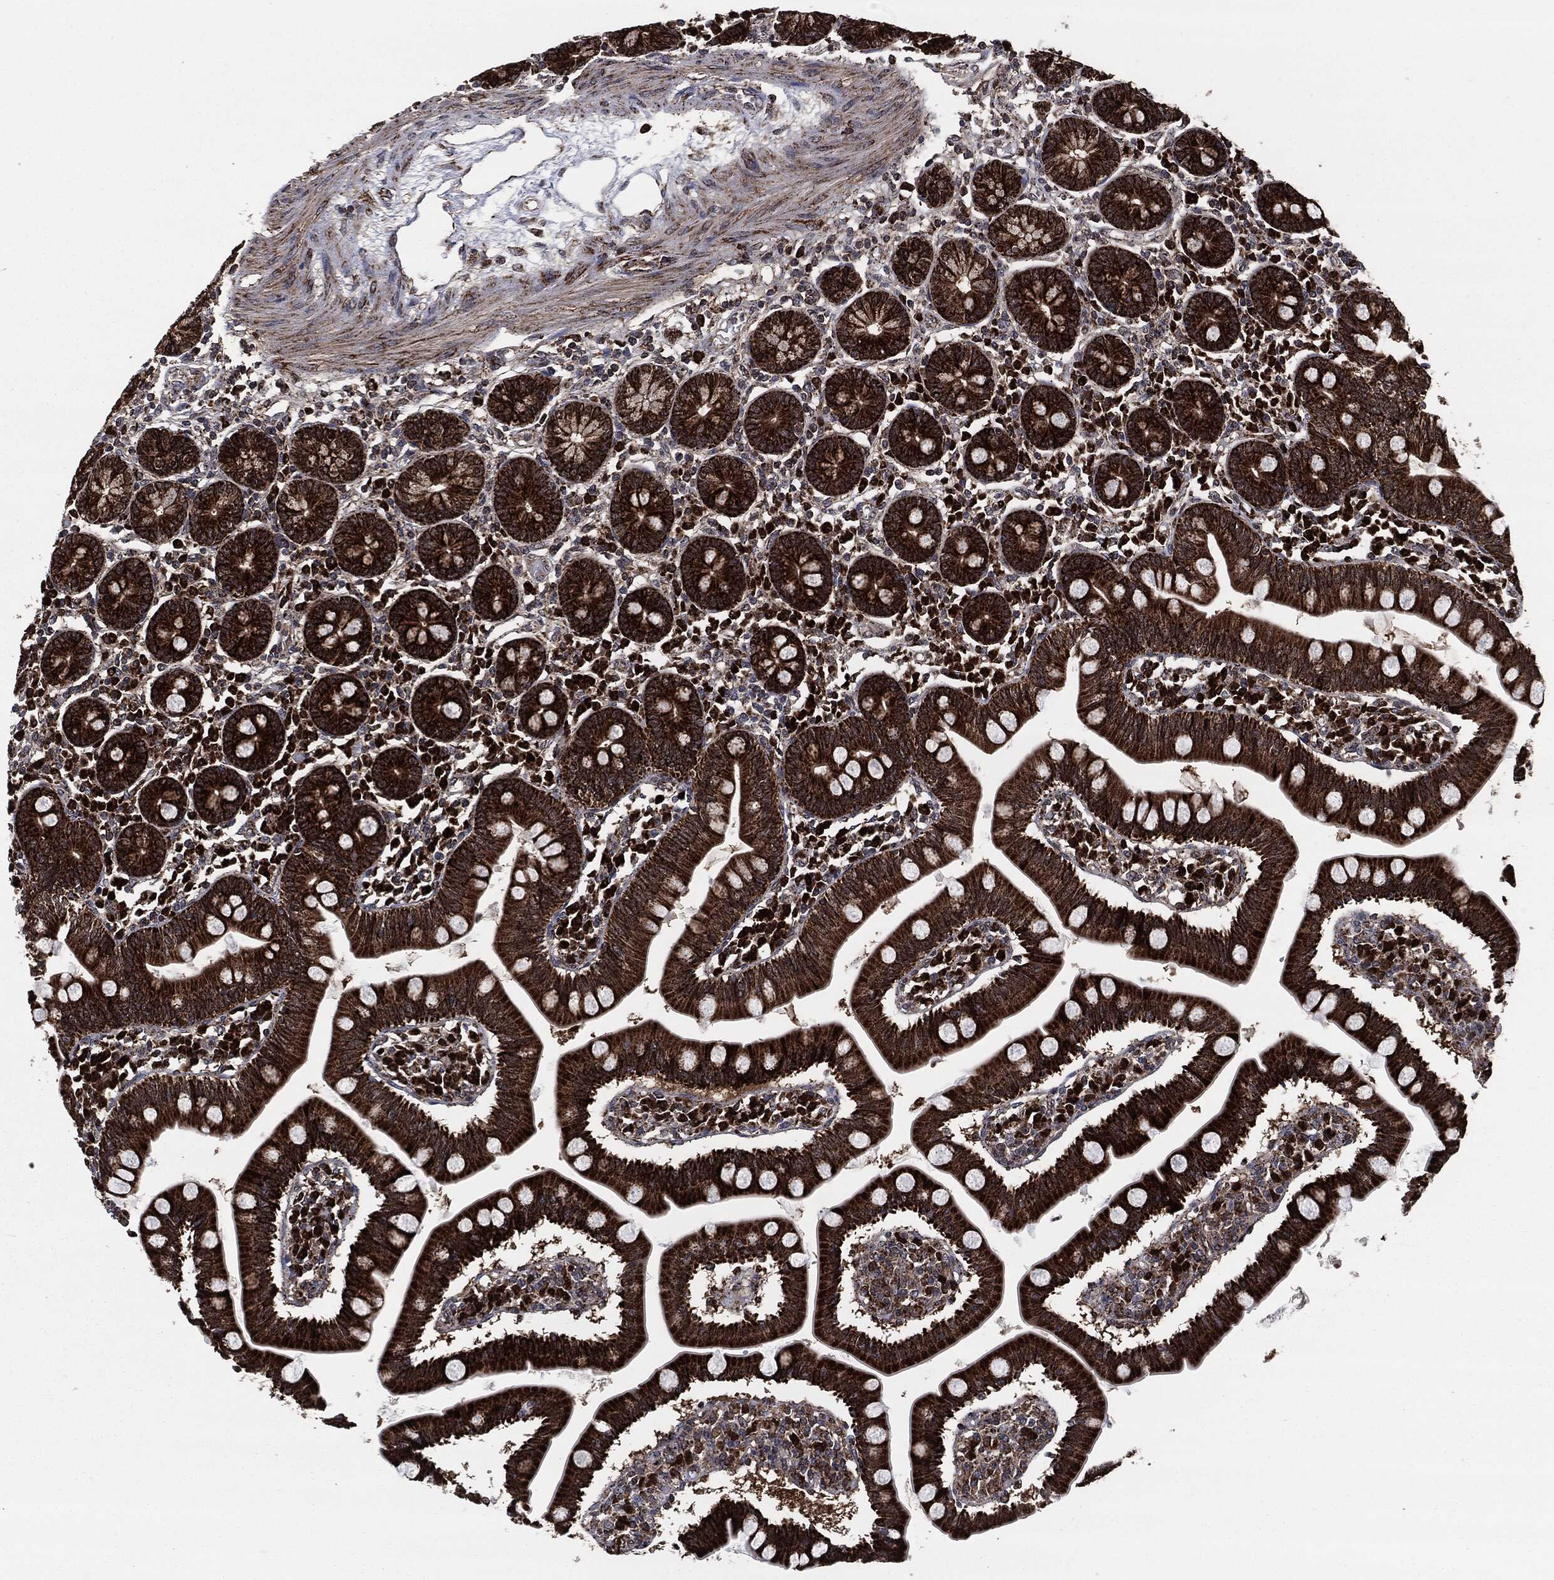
{"staining": {"intensity": "strong", "quantity": ">75%", "location": "cytoplasmic/membranous"}, "tissue": "small intestine", "cell_type": "Glandular cells", "image_type": "normal", "snomed": [{"axis": "morphology", "description": "Normal tissue, NOS"}, {"axis": "topography", "description": "Small intestine"}], "caption": "DAB immunohistochemical staining of unremarkable small intestine displays strong cytoplasmic/membranous protein expression in about >75% of glandular cells. The staining was performed using DAB (3,3'-diaminobenzidine) to visualize the protein expression in brown, while the nuclei were stained in blue with hematoxylin (Magnification: 20x).", "gene": "FH", "patient": {"sex": "male", "age": 88}}